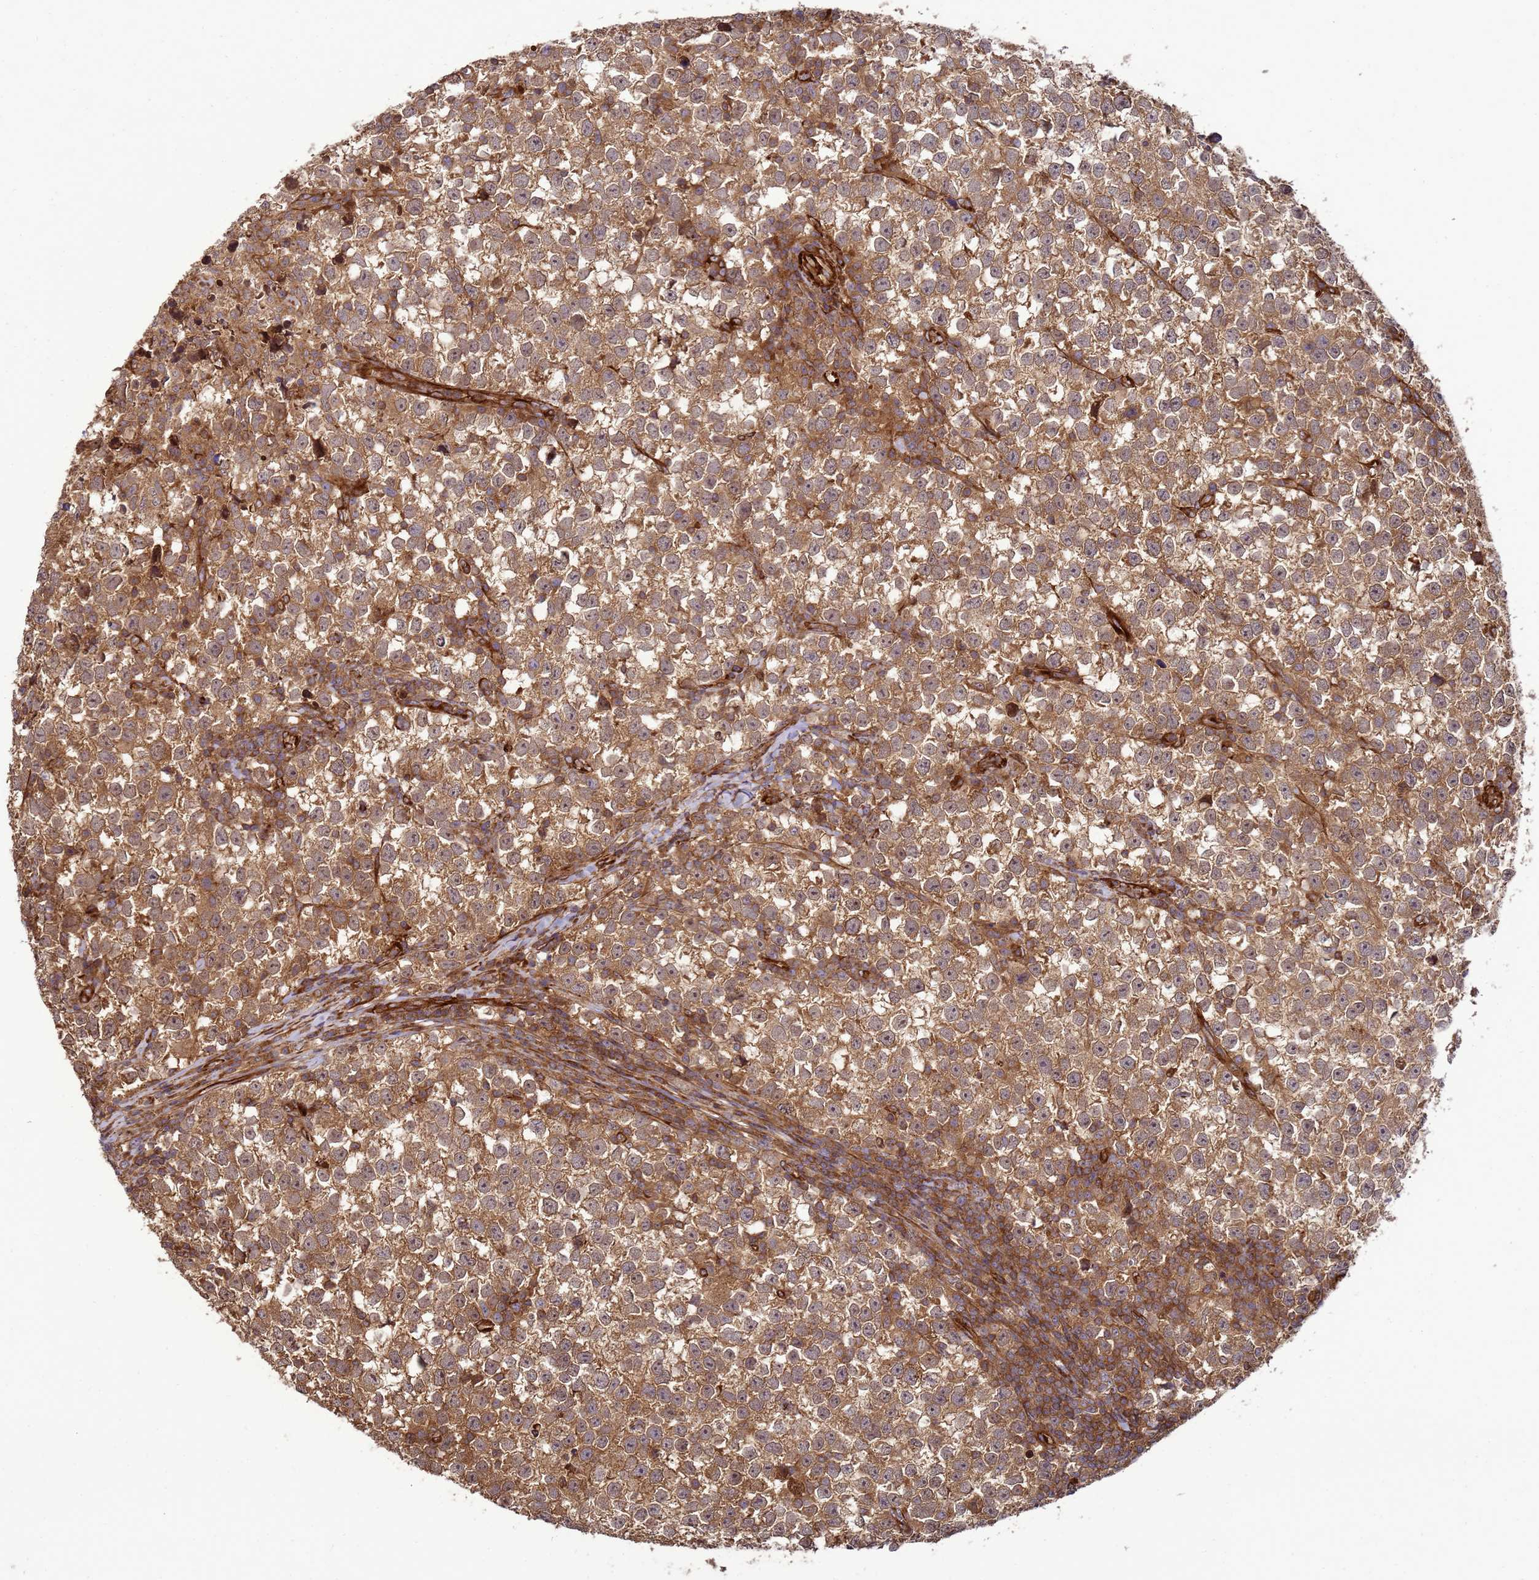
{"staining": {"intensity": "moderate", "quantity": ">75%", "location": "cytoplasmic/membranous"}, "tissue": "testis cancer", "cell_type": "Tumor cells", "image_type": "cancer", "snomed": [{"axis": "morphology", "description": "Normal tissue, NOS"}, {"axis": "morphology", "description": "Seminoma, NOS"}, {"axis": "topography", "description": "Testis"}], "caption": "Immunohistochemistry (DAB) staining of human testis cancer (seminoma) demonstrates moderate cytoplasmic/membranous protein positivity in about >75% of tumor cells.", "gene": "CNOT1", "patient": {"sex": "male", "age": 43}}